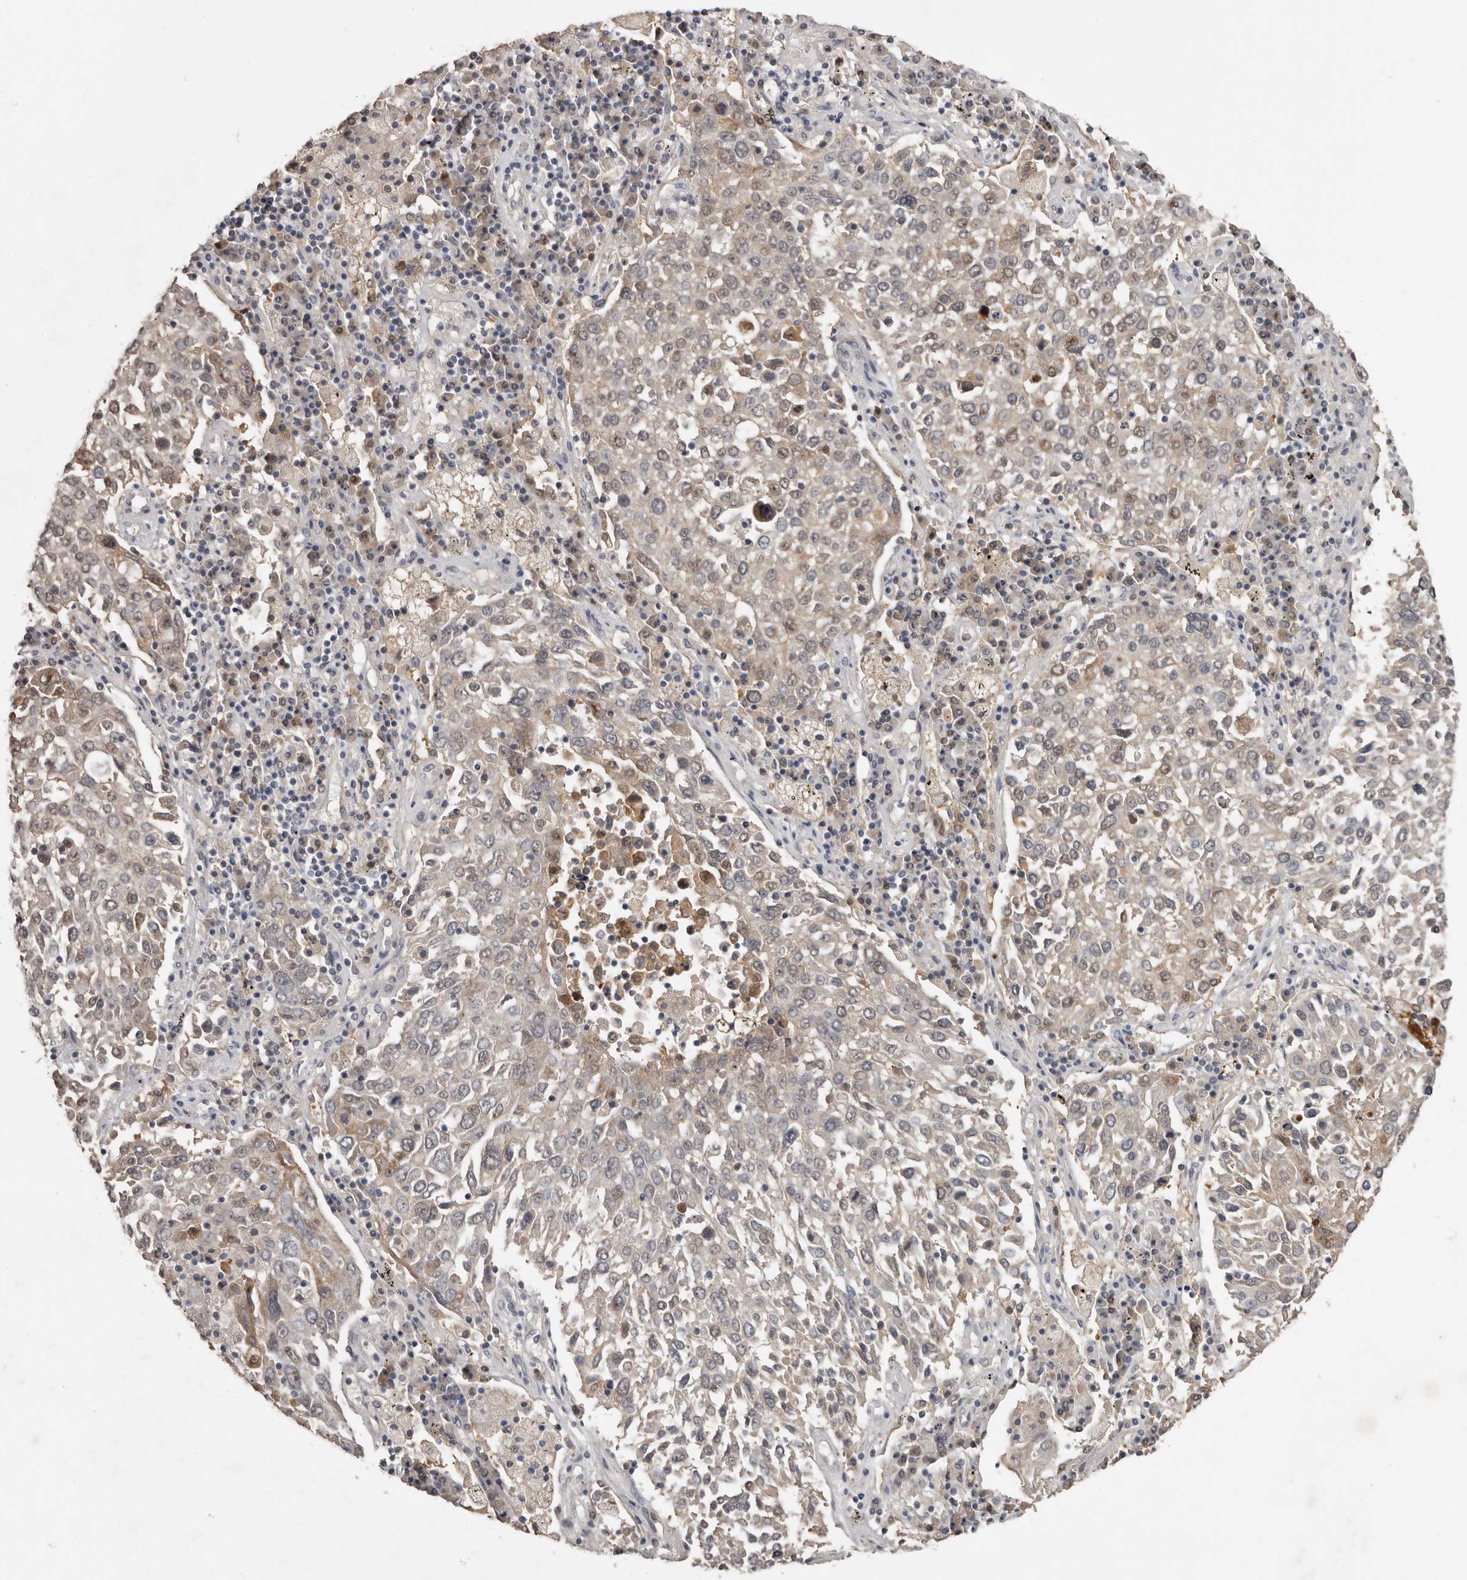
{"staining": {"intensity": "weak", "quantity": "25%-75%", "location": "cytoplasmic/membranous"}, "tissue": "lung cancer", "cell_type": "Tumor cells", "image_type": "cancer", "snomed": [{"axis": "morphology", "description": "Squamous cell carcinoma, NOS"}, {"axis": "topography", "description": "Lung"}], "caption": "IHC of human lung cancer (squamous cell carcinoma) exhibits low levels of weak cytoplasmic/membranous expression in about 25%-75% of tumor cells.", "gene": "RBKS", "patient": {"sex": "male", "age": 65}}